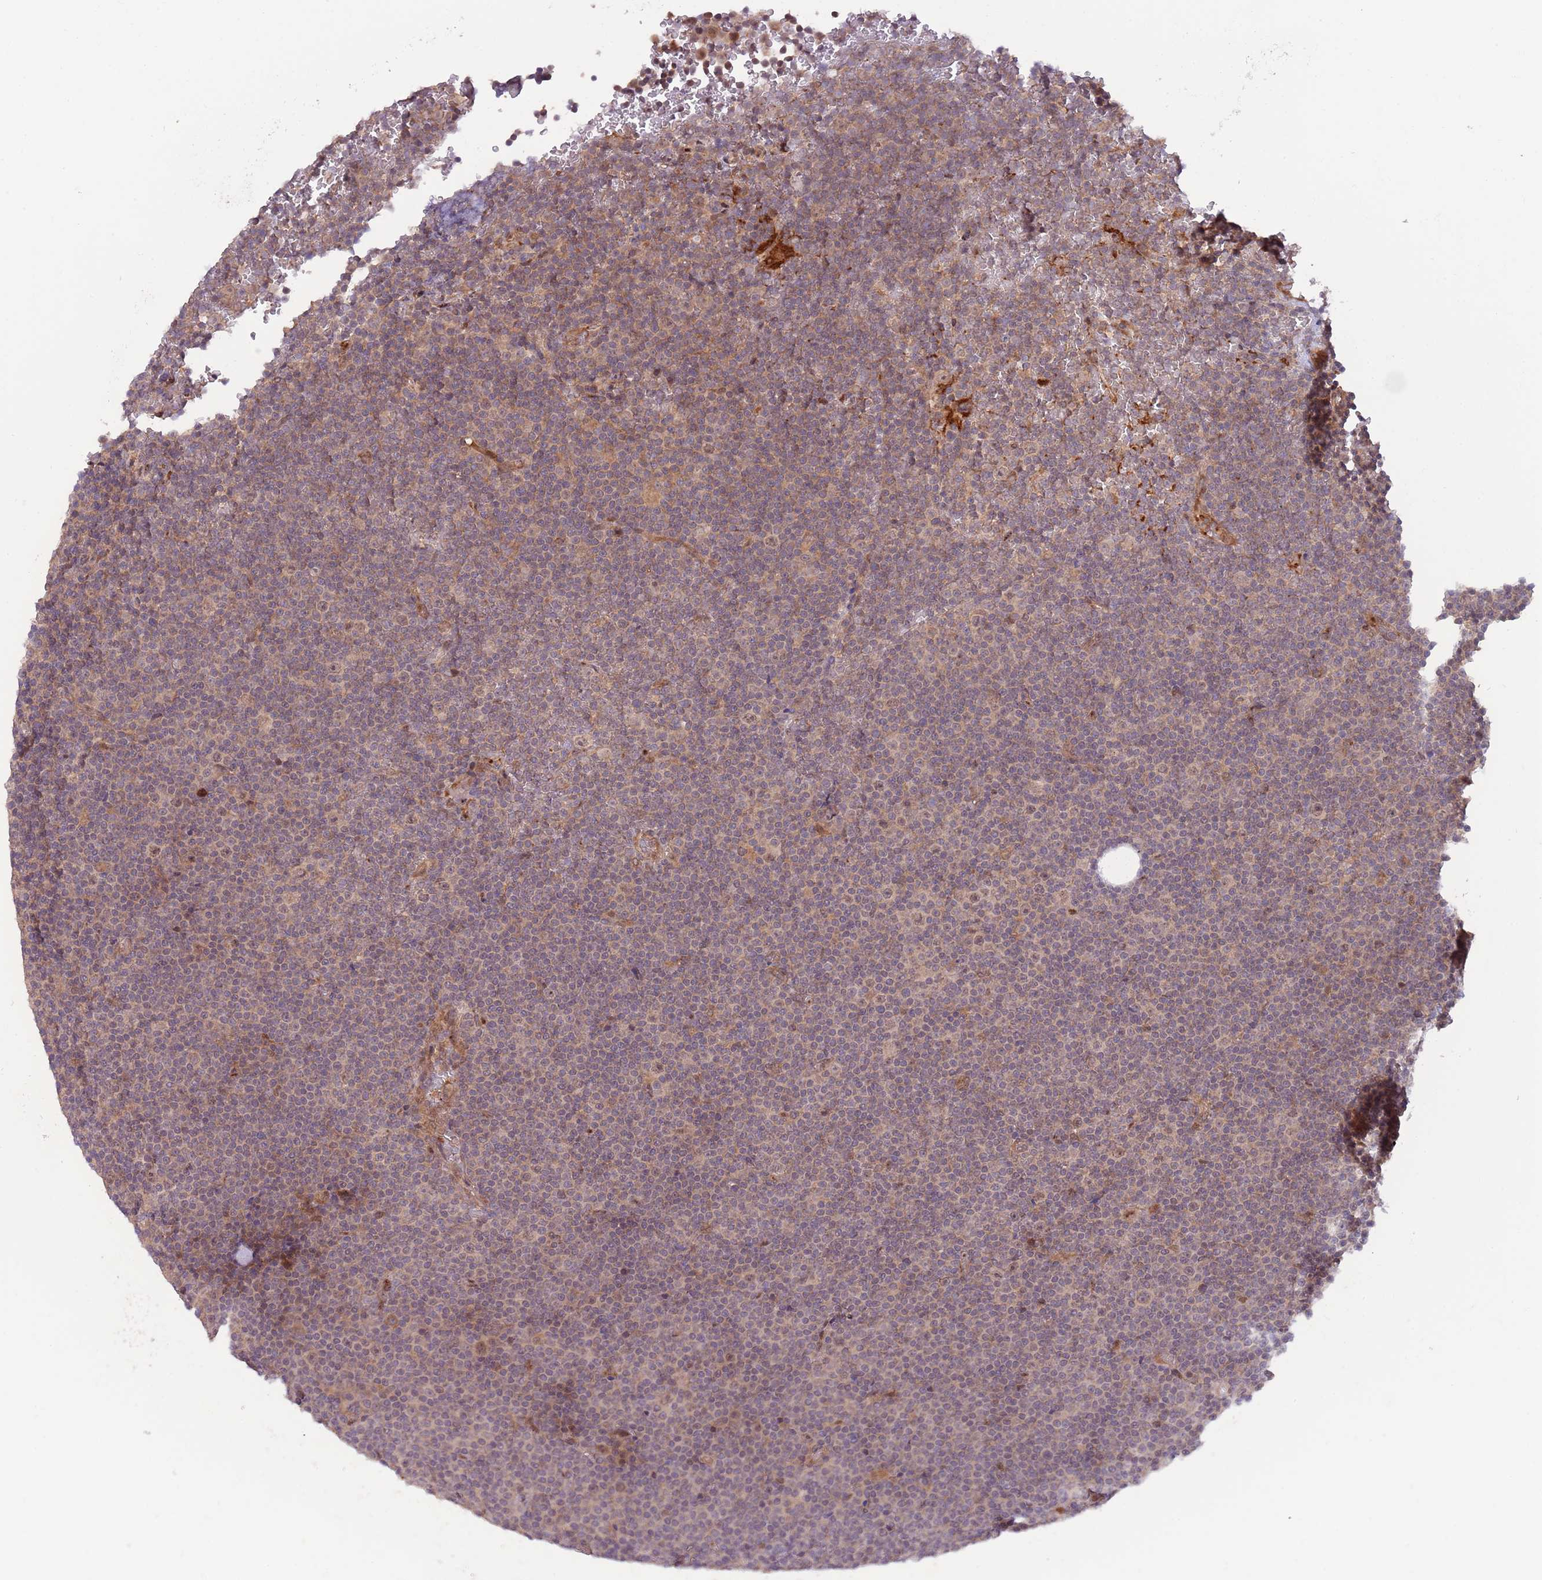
{"staining": {"intensity": "negative", "quantity": "none", "location": "none"}, "tissue": "lymphoma", "cell_type": "Tumor cells", "image_type": "cancer", "snomed": [{"axis": "morphology", "description": "Malignant lymphoma, non-Hodgkin's type, Low grade"}, {"axis": "topography", "description": "Lymph node"}], "caption": "A photomicrograph of malignant lymphoma, non-Hodgkin's type (low-grade) stained for a protein shows no brown staining in tumor cells.", "gene": "PRR16", "patient": {"sex": "female", "age": 67}}